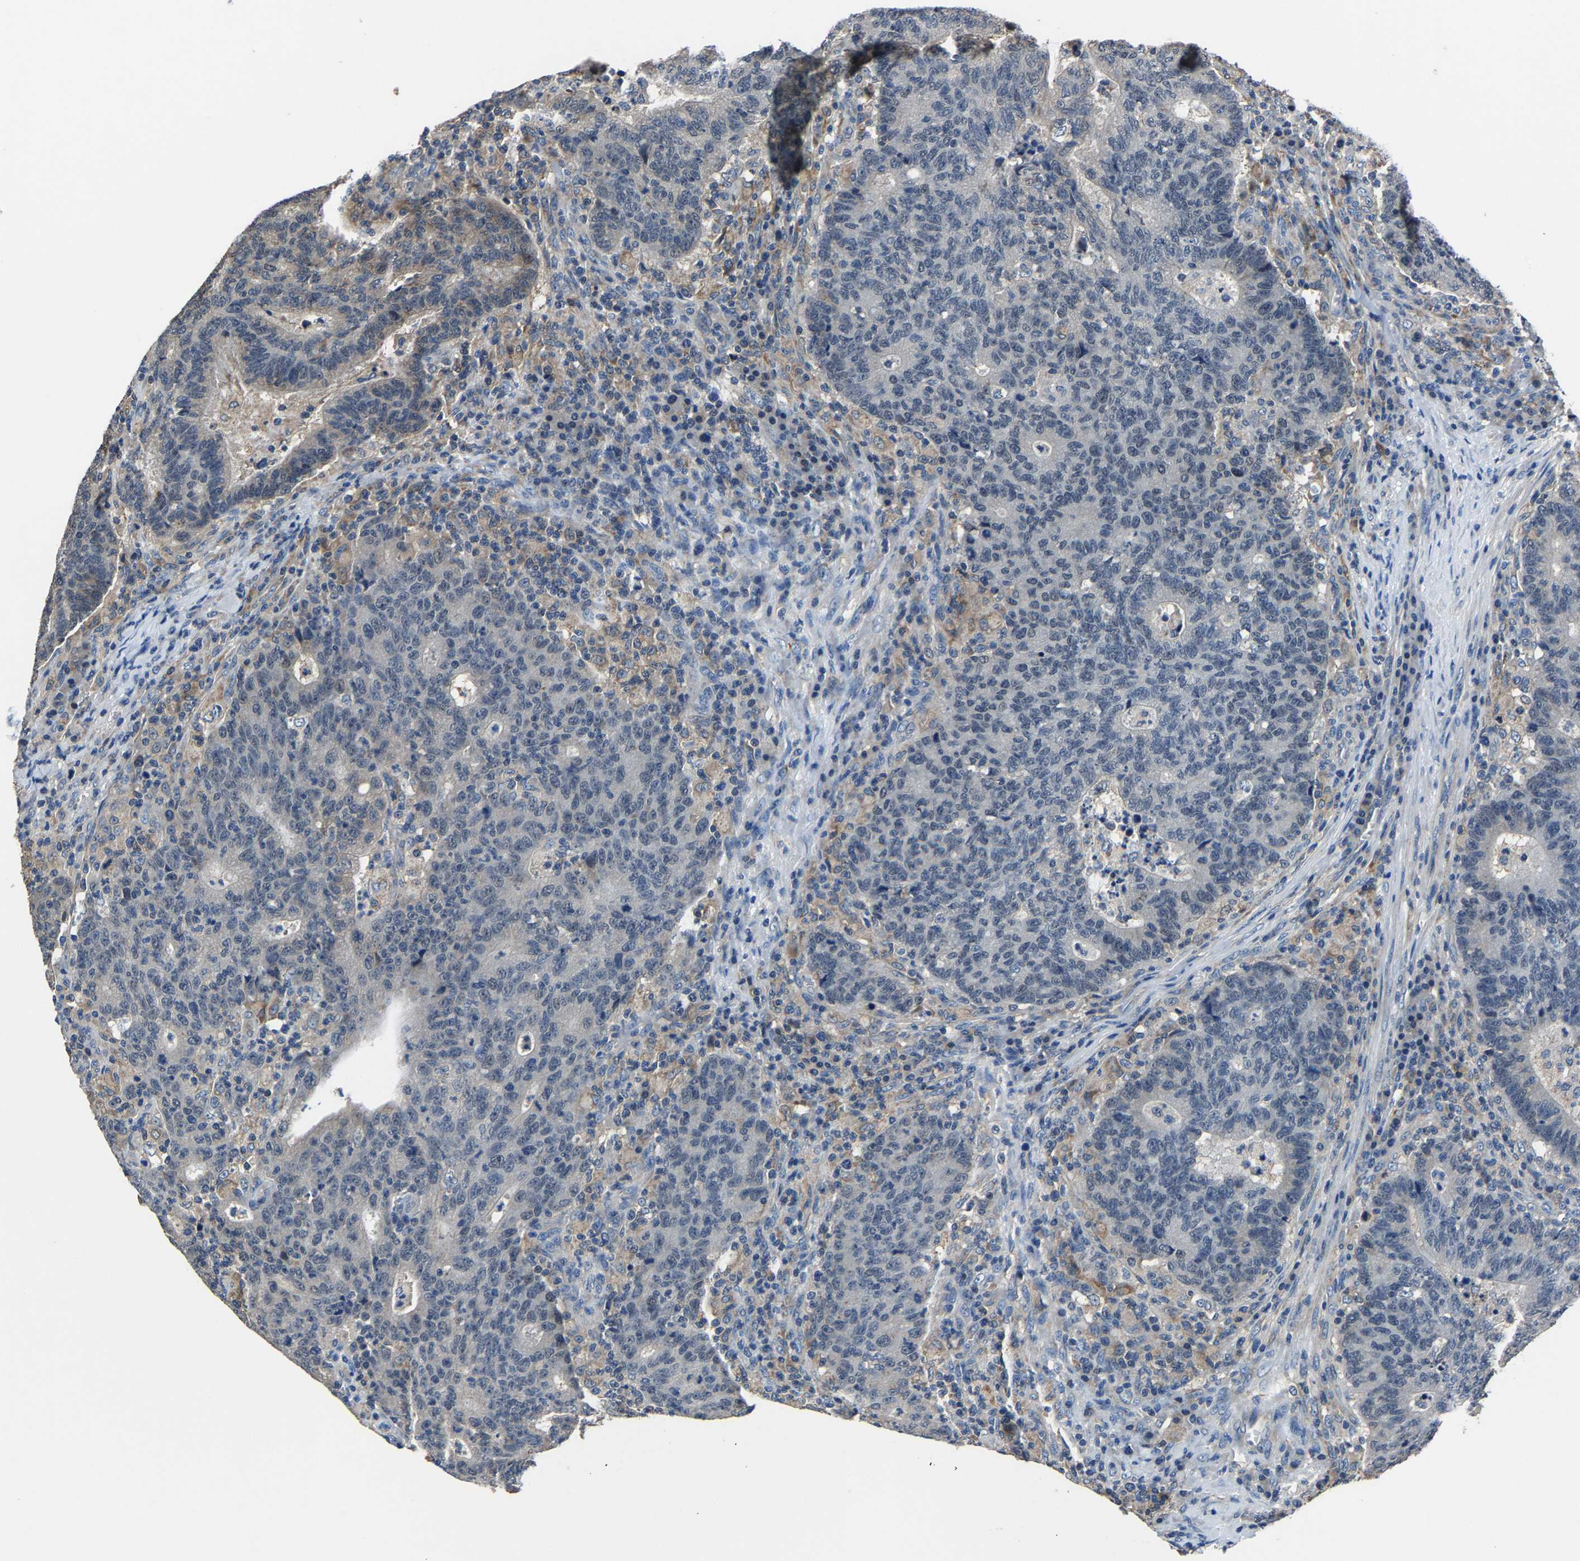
{"staining": {"intensity": "negative", "quantity": "none", "location": "none"}, "tissue": "colorectal cancer", "cell_type": "Tumor cells", "image_type": "cancer", "snomed": [{"axis": "morphology", "description": "Adenocarcinoma, NOS"}, {"axis": "topography", "description": "Colon"}], "caption": "IHC of human colorectal adenocarcinoma shows no positivity in tumor cells.", "gene": "STRBP", "patient": {"sex": "female", "age": 75}}